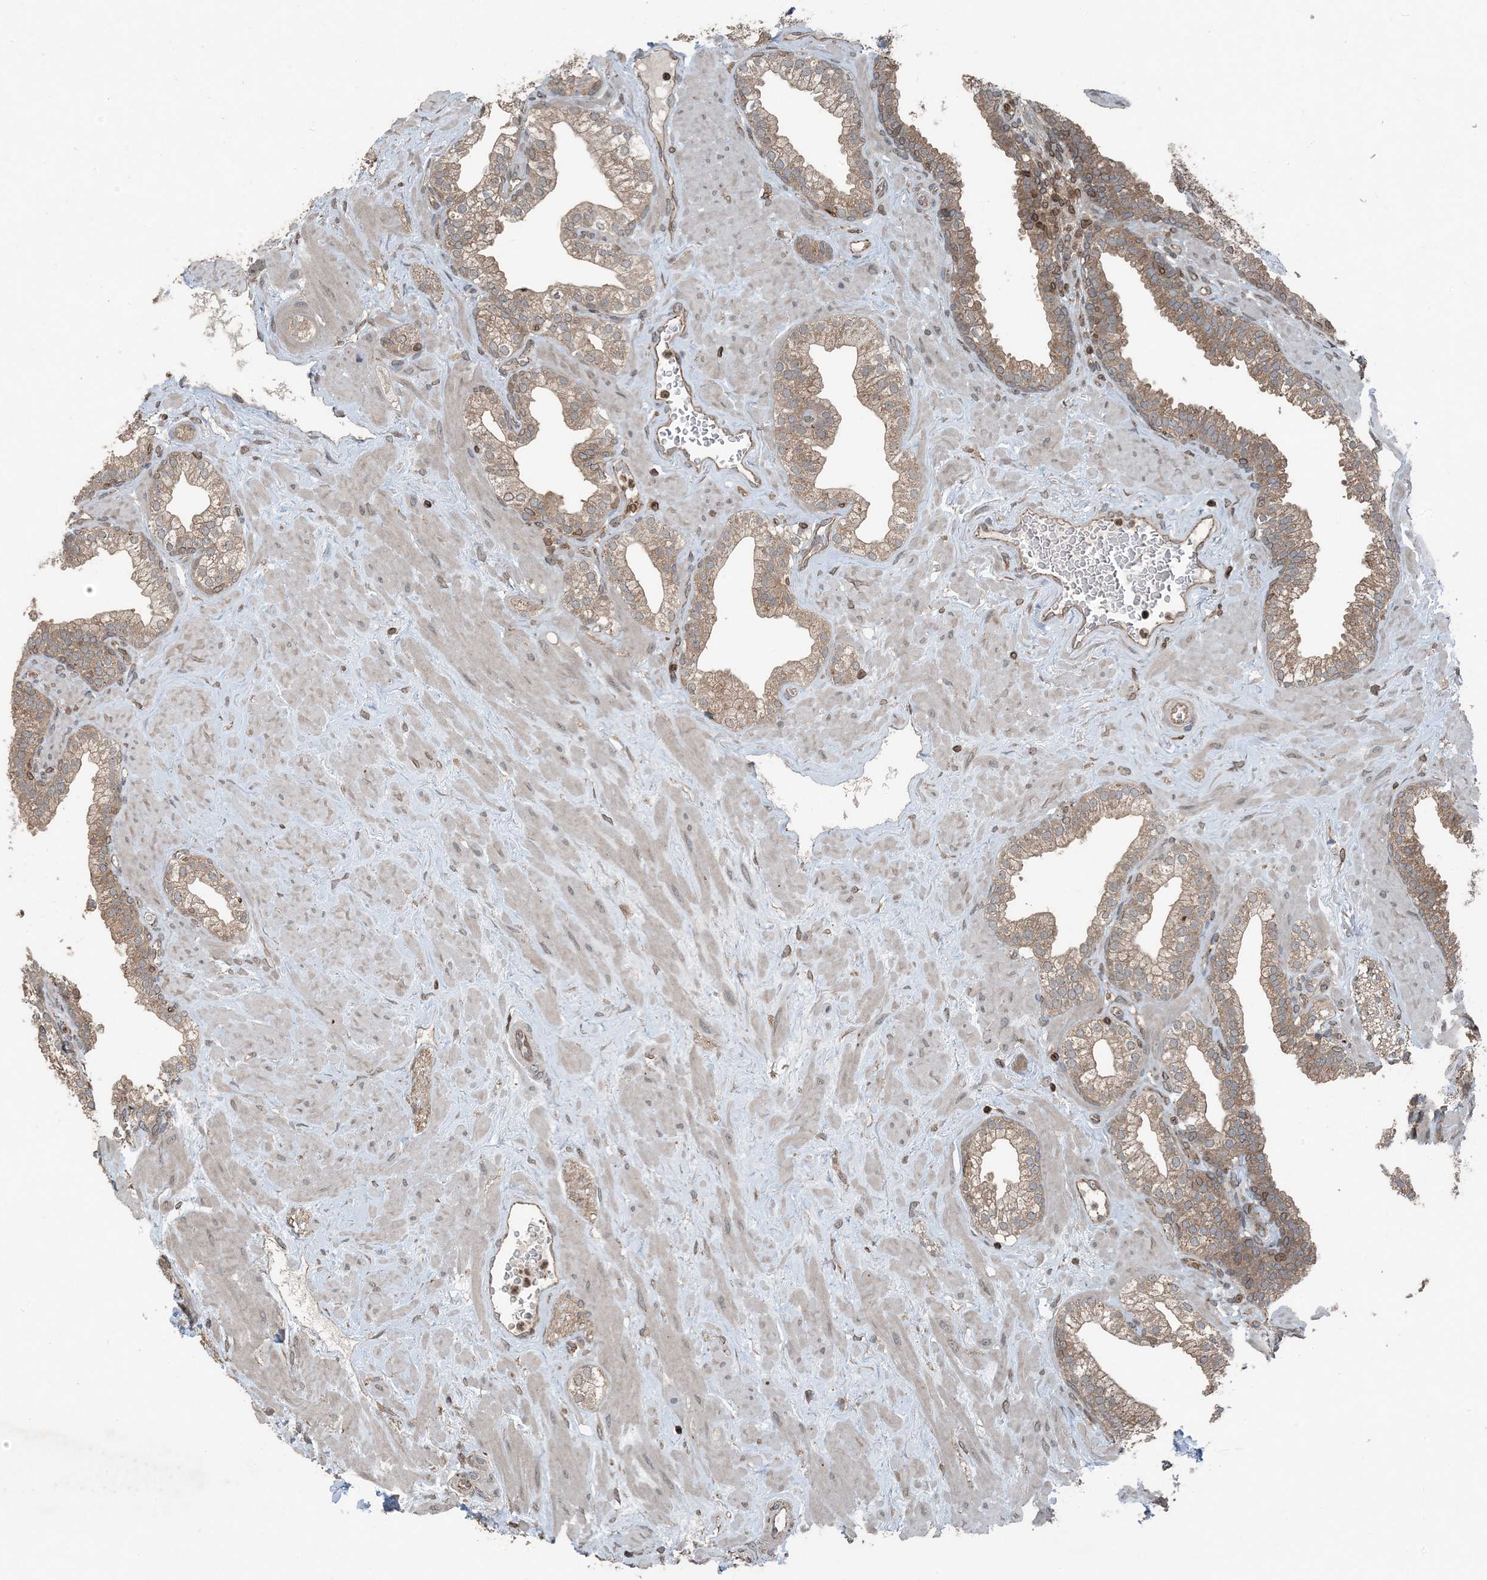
{"staining": {"intensity": "moderate", "quantity": ">75%", "location": "cytoplasmic/membranous"}, "tissue": "prostate", "cell_type": "Glandular cells", "image_type": "normal", "snomed": [{"axis": "morphology", "description": "Normal tissue, NOS"}, {"axis": "morphology", "description": "Urothelial carcinoma, Low grade"}, {"axis": "topography", "description": "Urinary bladder"}, {"axis": "topography", "description": "Prostate"}], "caption": "High-power microscopy captured an immunohistochemistry (IHC) photomicrograph of benign prostate, revealing moderate cytoplasmic/membranous positivity in approximately >75% of glandular cells.", "gene": "ZFAND2B", "patient": {"sex": "male", "age": 60}}